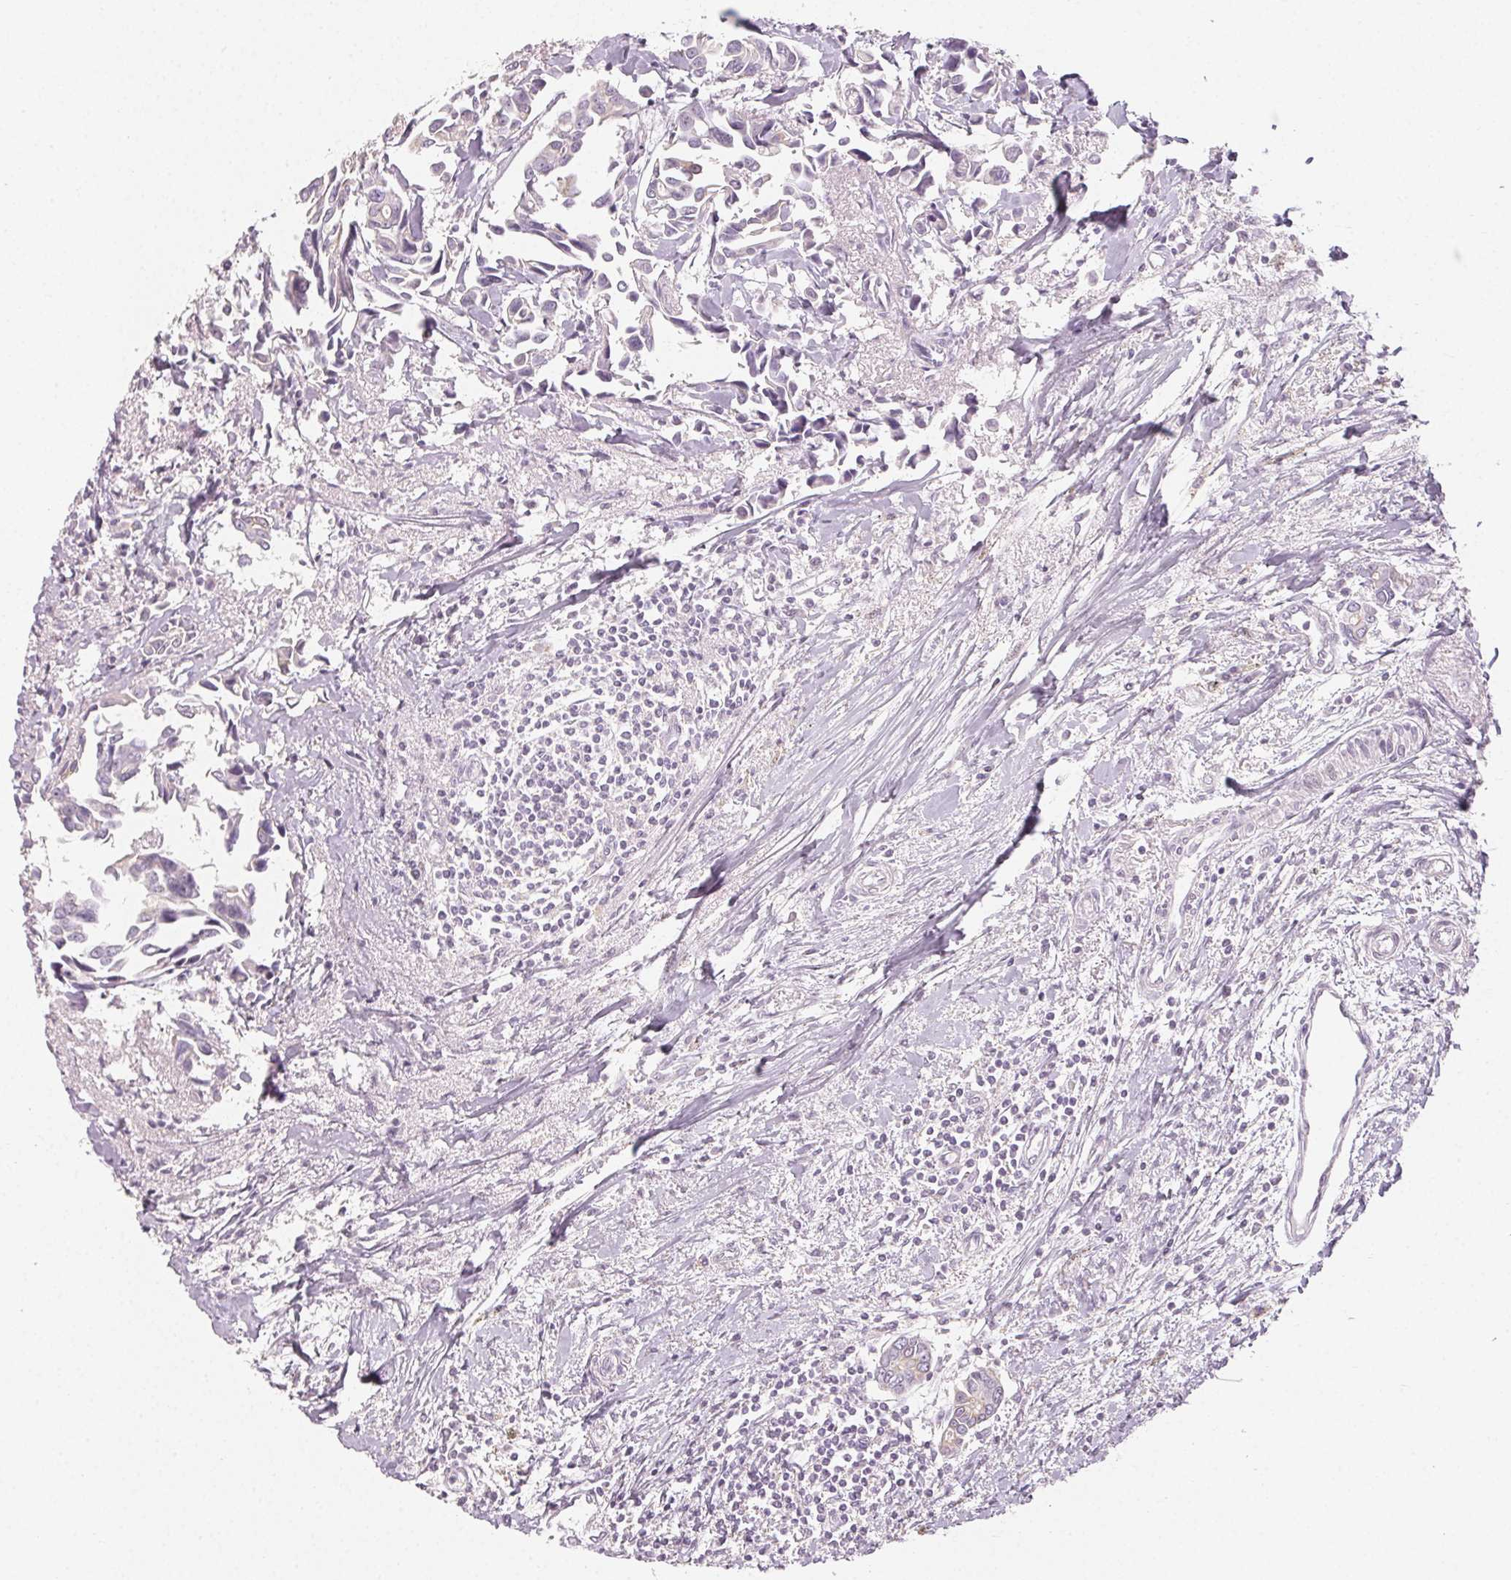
{"staining": {"intensity": "negative", "quantity": "none", "location": "none"}, "tissue": "breast cancer", "cell_type": "Tumor cells", "image_type": "cancer", "snomed": [{"axis": "morphology", "description": "Duct carcinoma"}, {"axis": "topography", "description": "Breast"}], "caption": "This is an immunohistochemistry image of human infiltrating ductal carcinoma (breast). There is no expression in tumor cells.", "gene": "LVRN", "patient": {"sex": "female", "age": 54}}